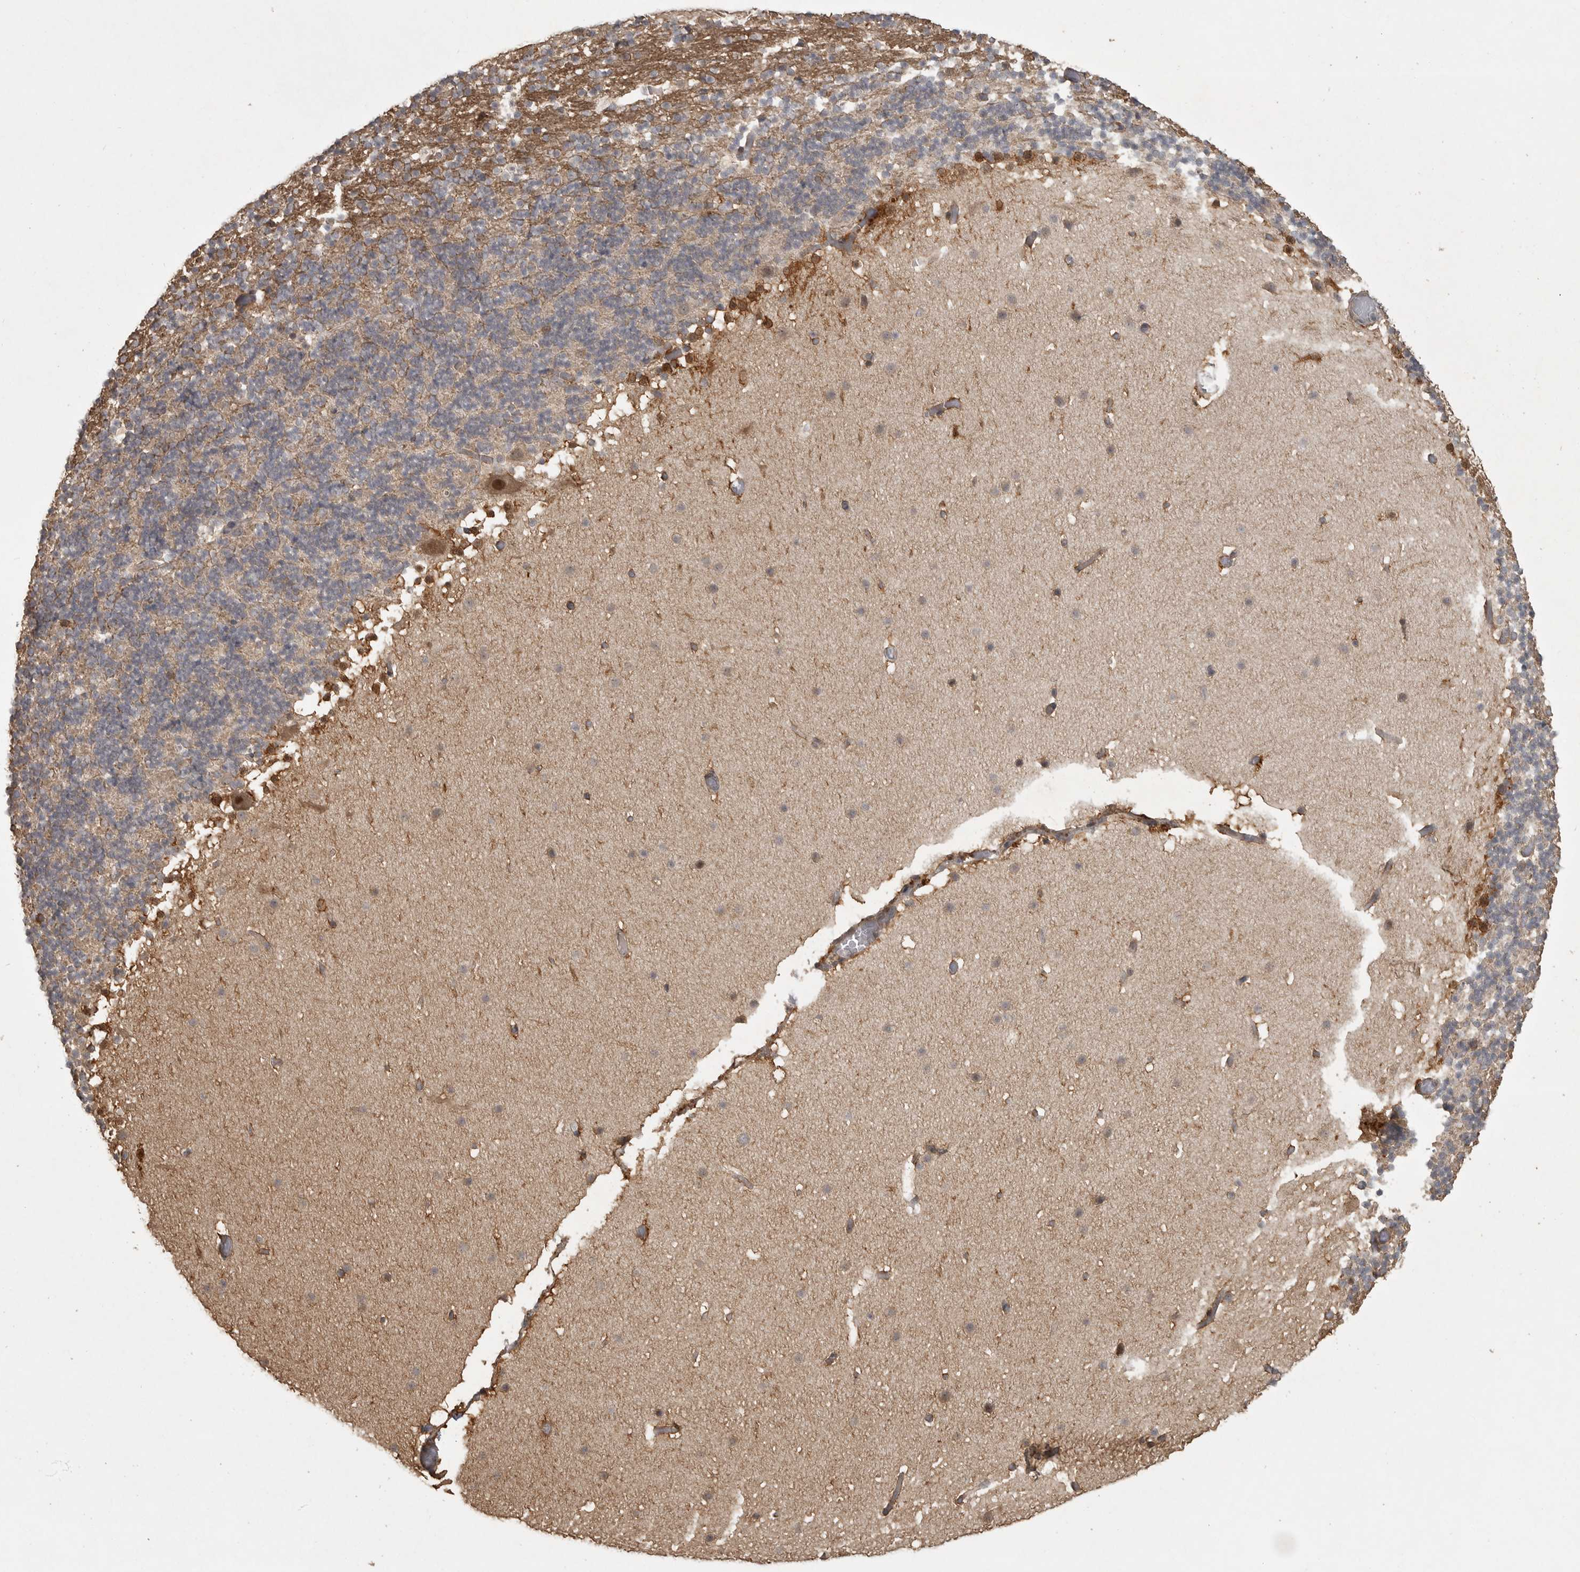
{"staining": {"intensity": "negative", "quantity": "none", "location": "none"}, "tissue": "cerebellum", "cell_type": "Cells in granular layer", "image_type": "normal", "snomed": [{"axis": "morphology", "description": "Normal tissue, NOS"}, {"axis": "topography", "description": "Cerebellum"}], "caption": "Micrograph shows no significant protein positivity in cells in granular layer of benign cerebellum.", "gene": "LLGL1", "patient": {"sex": "male", "age": 57}}